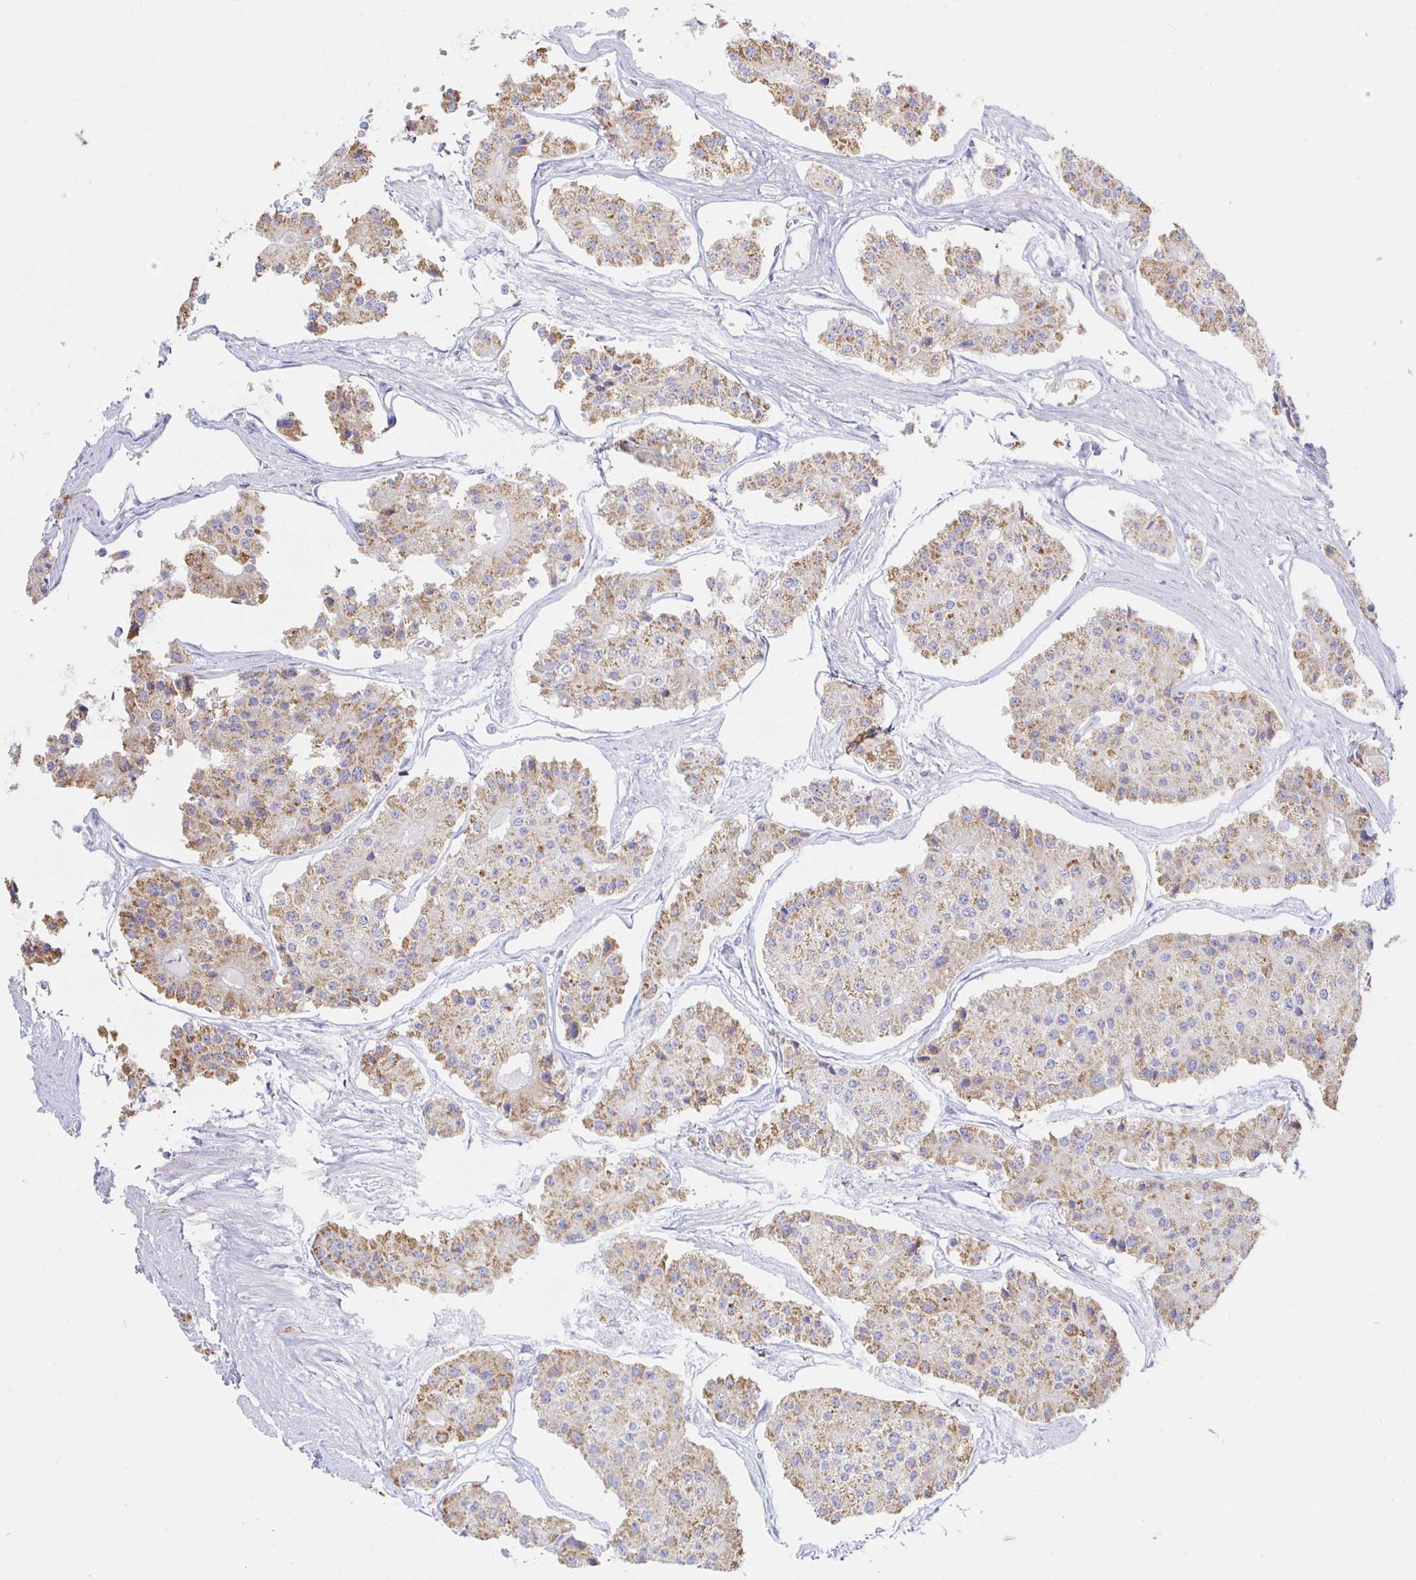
{"staining": {"intensity": "moderate", "quantity": ">75%", "location": "cytoplasmic/membranous"}, "tissue": "carcinoid", "cell_type": "Tumor cells", "image_type": "cancer", "snomed": [{"axis": "morphology", "description": "Carcinoid, malignant, NOS"}, {"axis": "topography", "description": "Small intestine"}], "caption": "This is an image of immunohistochemistry staining of carcinoid, which shows moderate positivity in the cytoplasmic/membranous of tumor cells.", "gene": "SYNGR4", "patient": {"sex": "female", "age": 65}}